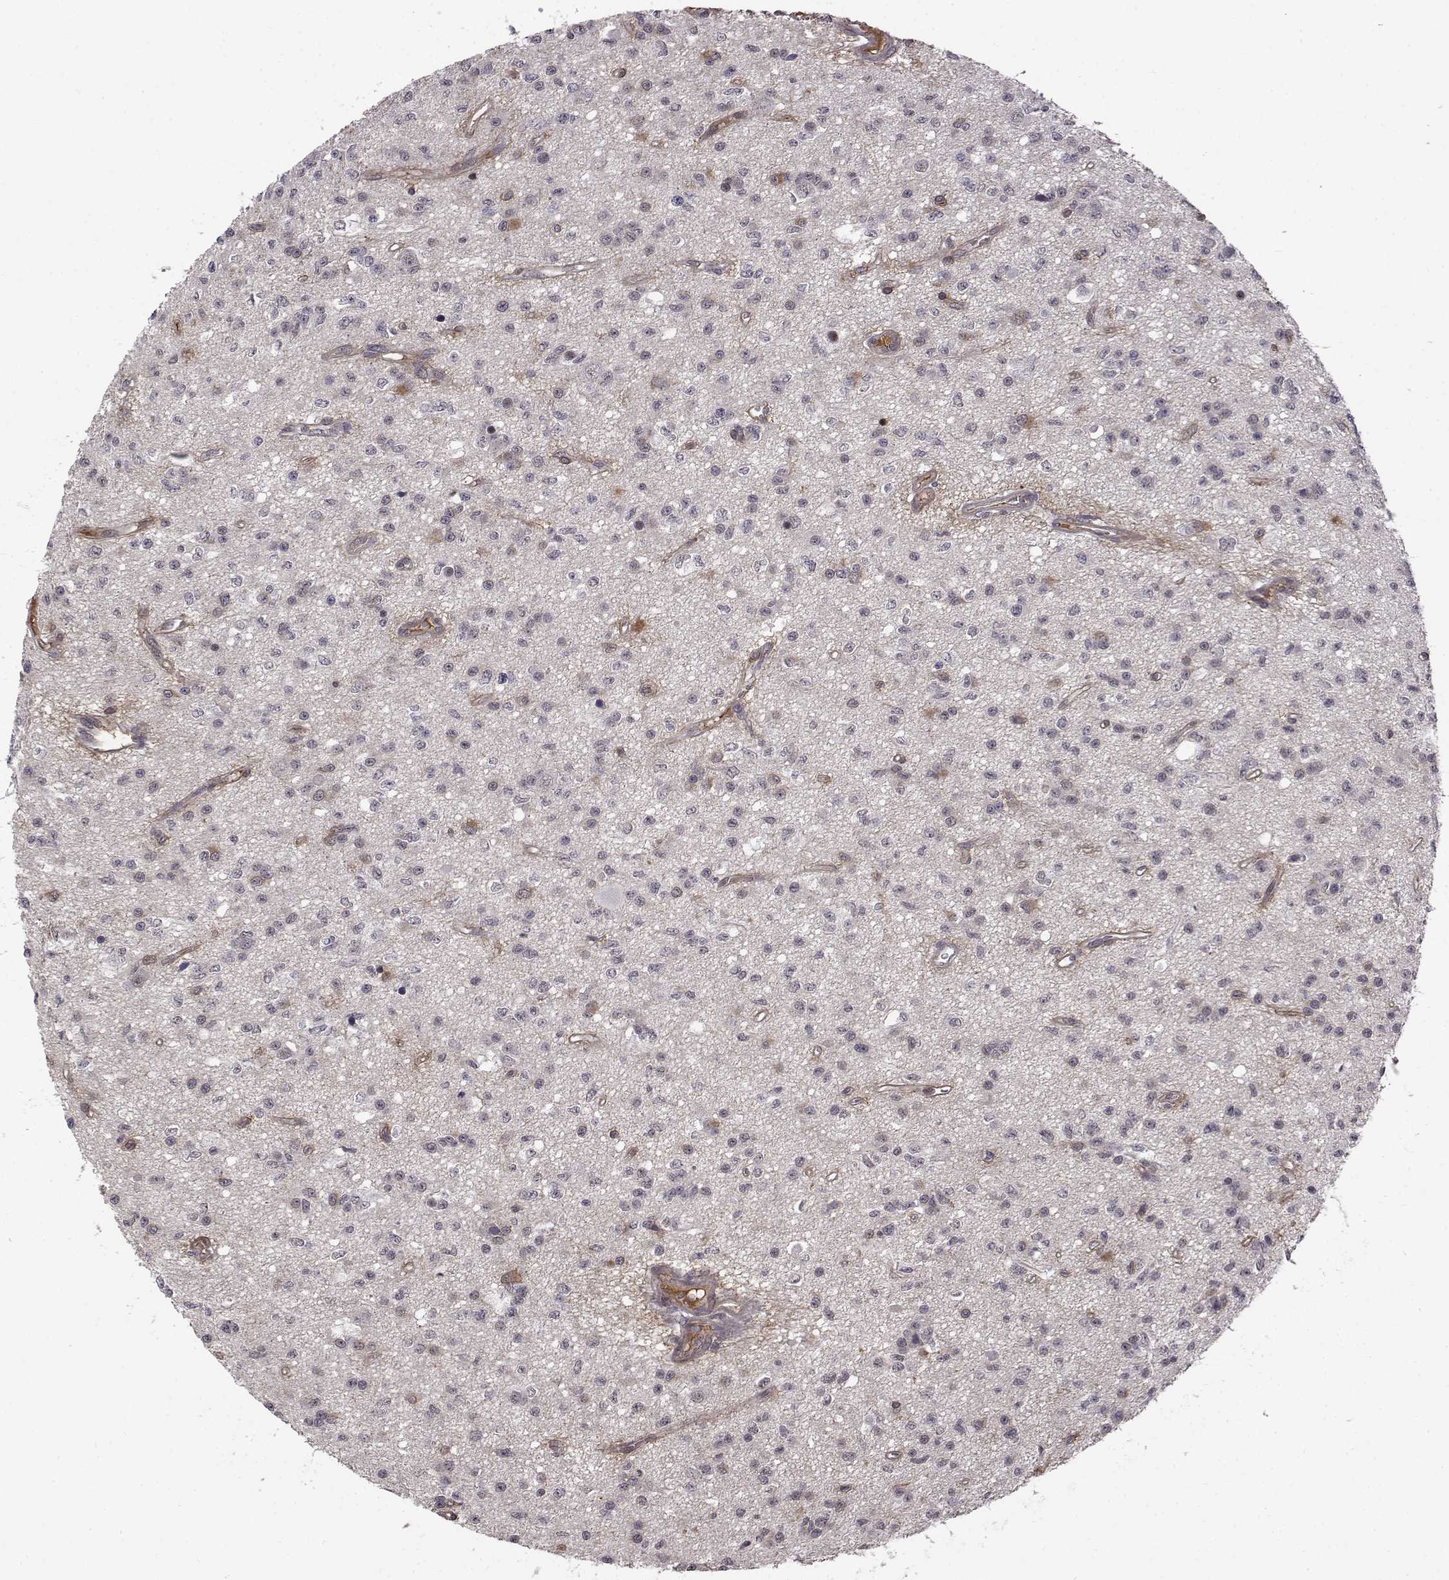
{"staining": {"intensity": "negative", "quantity": "none", "location": "none"}, "tissue": "glioma", "cell_type": "Tumor cells", "image_type": "cancer", "snomed": [{"axis": "morphology", "description": "Glioma, malignant, Low grade"}, {"axis": "topography", "description": "Brain"}], "caption": "High magnification brightfield microscopy of glioma stained with DAB (3,3'-diaminobenzidine) (brown) and counterstained with hematoxylin (blue): tumor cells show no significant positivity.", "gene": "ITGA7", "patient": {"sex": "female", "age": 45}}